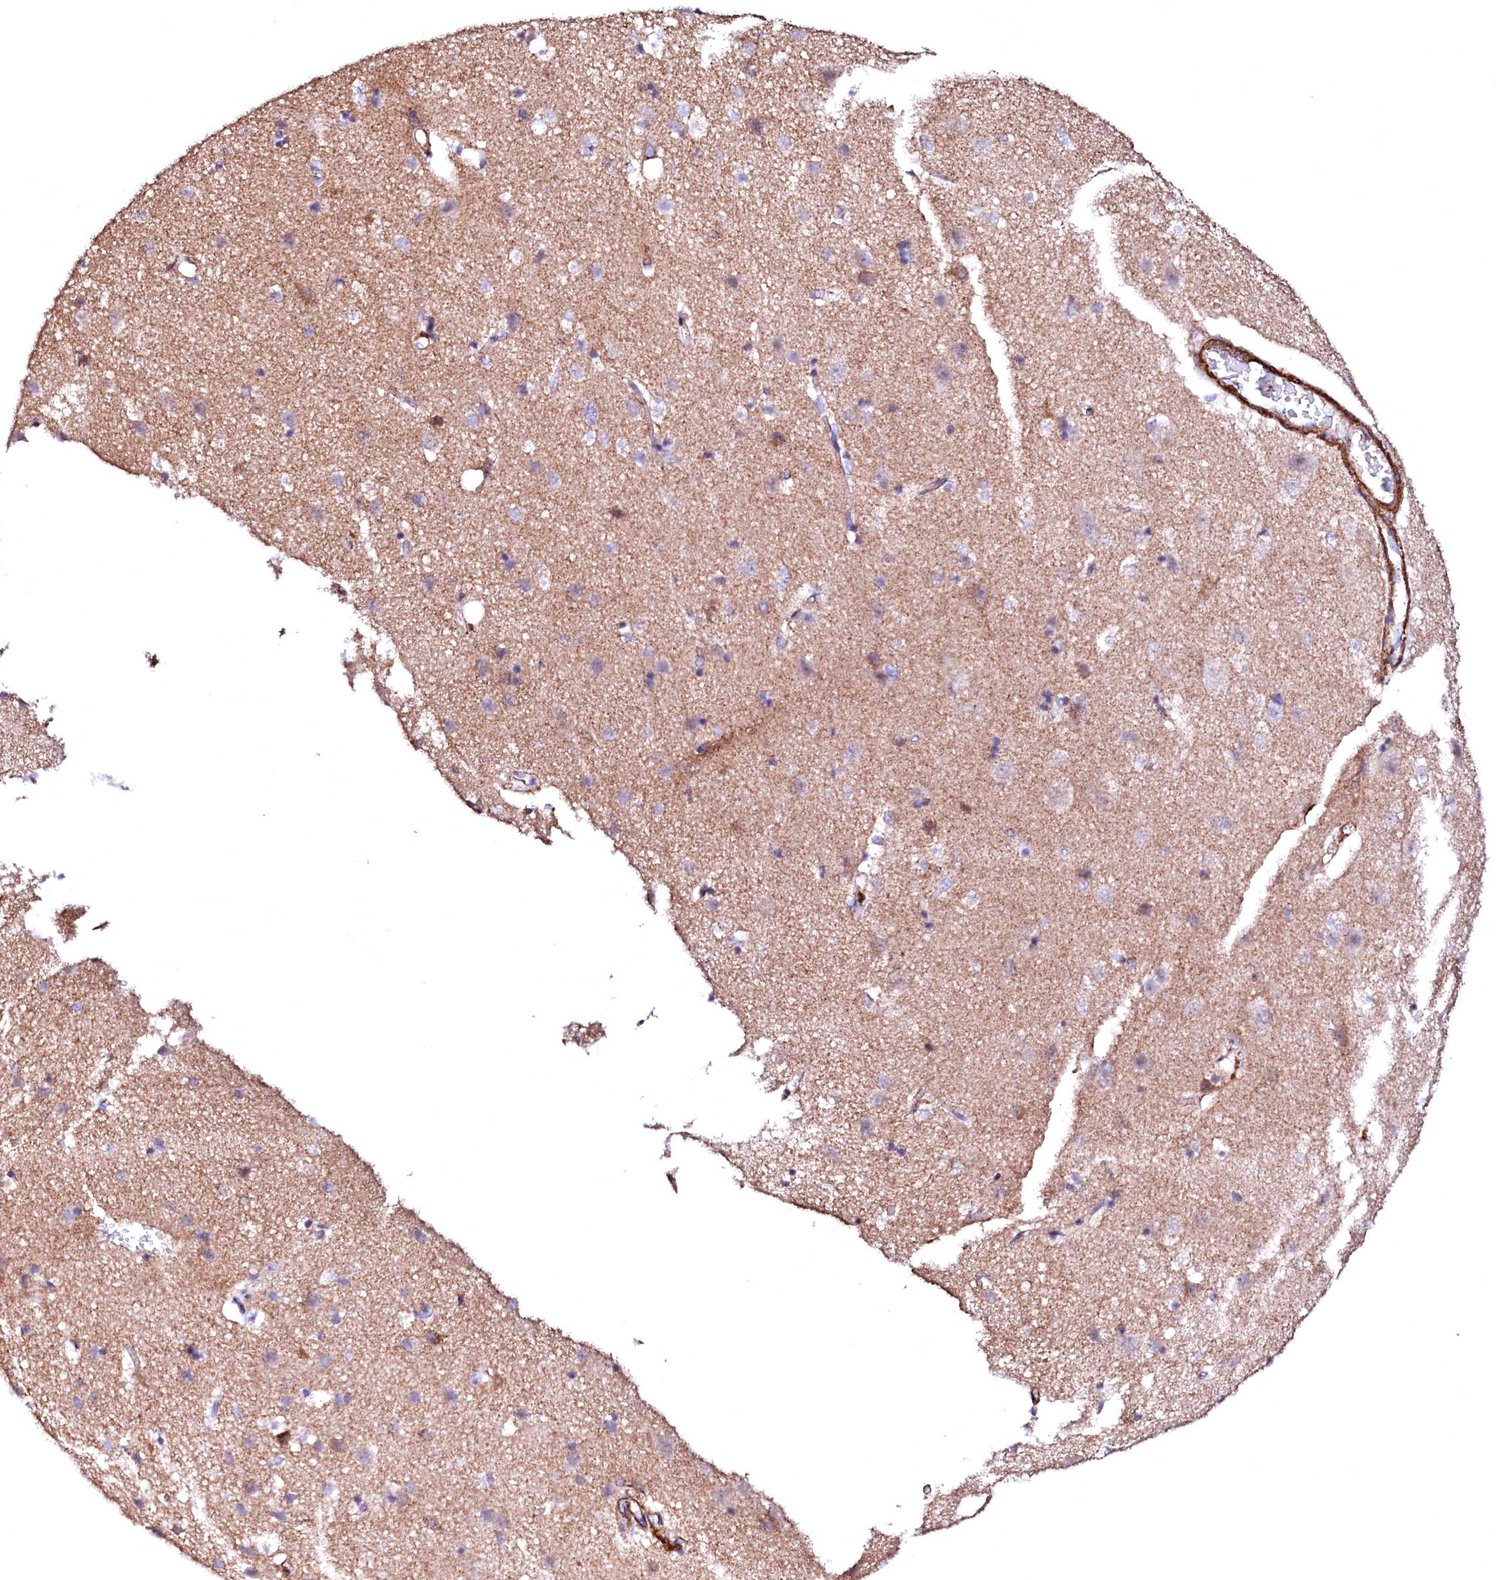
{"staining": {"intensity": "strong", "quantity": ">75%", "location": "cytoplasmic/membranous"}, "tissue": "cerebral cortex", "cell_type": "Endothelial cells", "image_type": "normal", "snomed": [{"axis": "morphology", "description": "Normal tissue, NOS"}, {"axis": "topography", "description": "Cerebral cortex"}], "caption": "Immunohistochemistry (IHC) of unremarkable human cerebral cortex shows high levels of strong cytoplasmic/membranous staining in about >75% of endothelial cells.", "gene": "GPR176", "patient": {"sex": "male", "age": 54}}